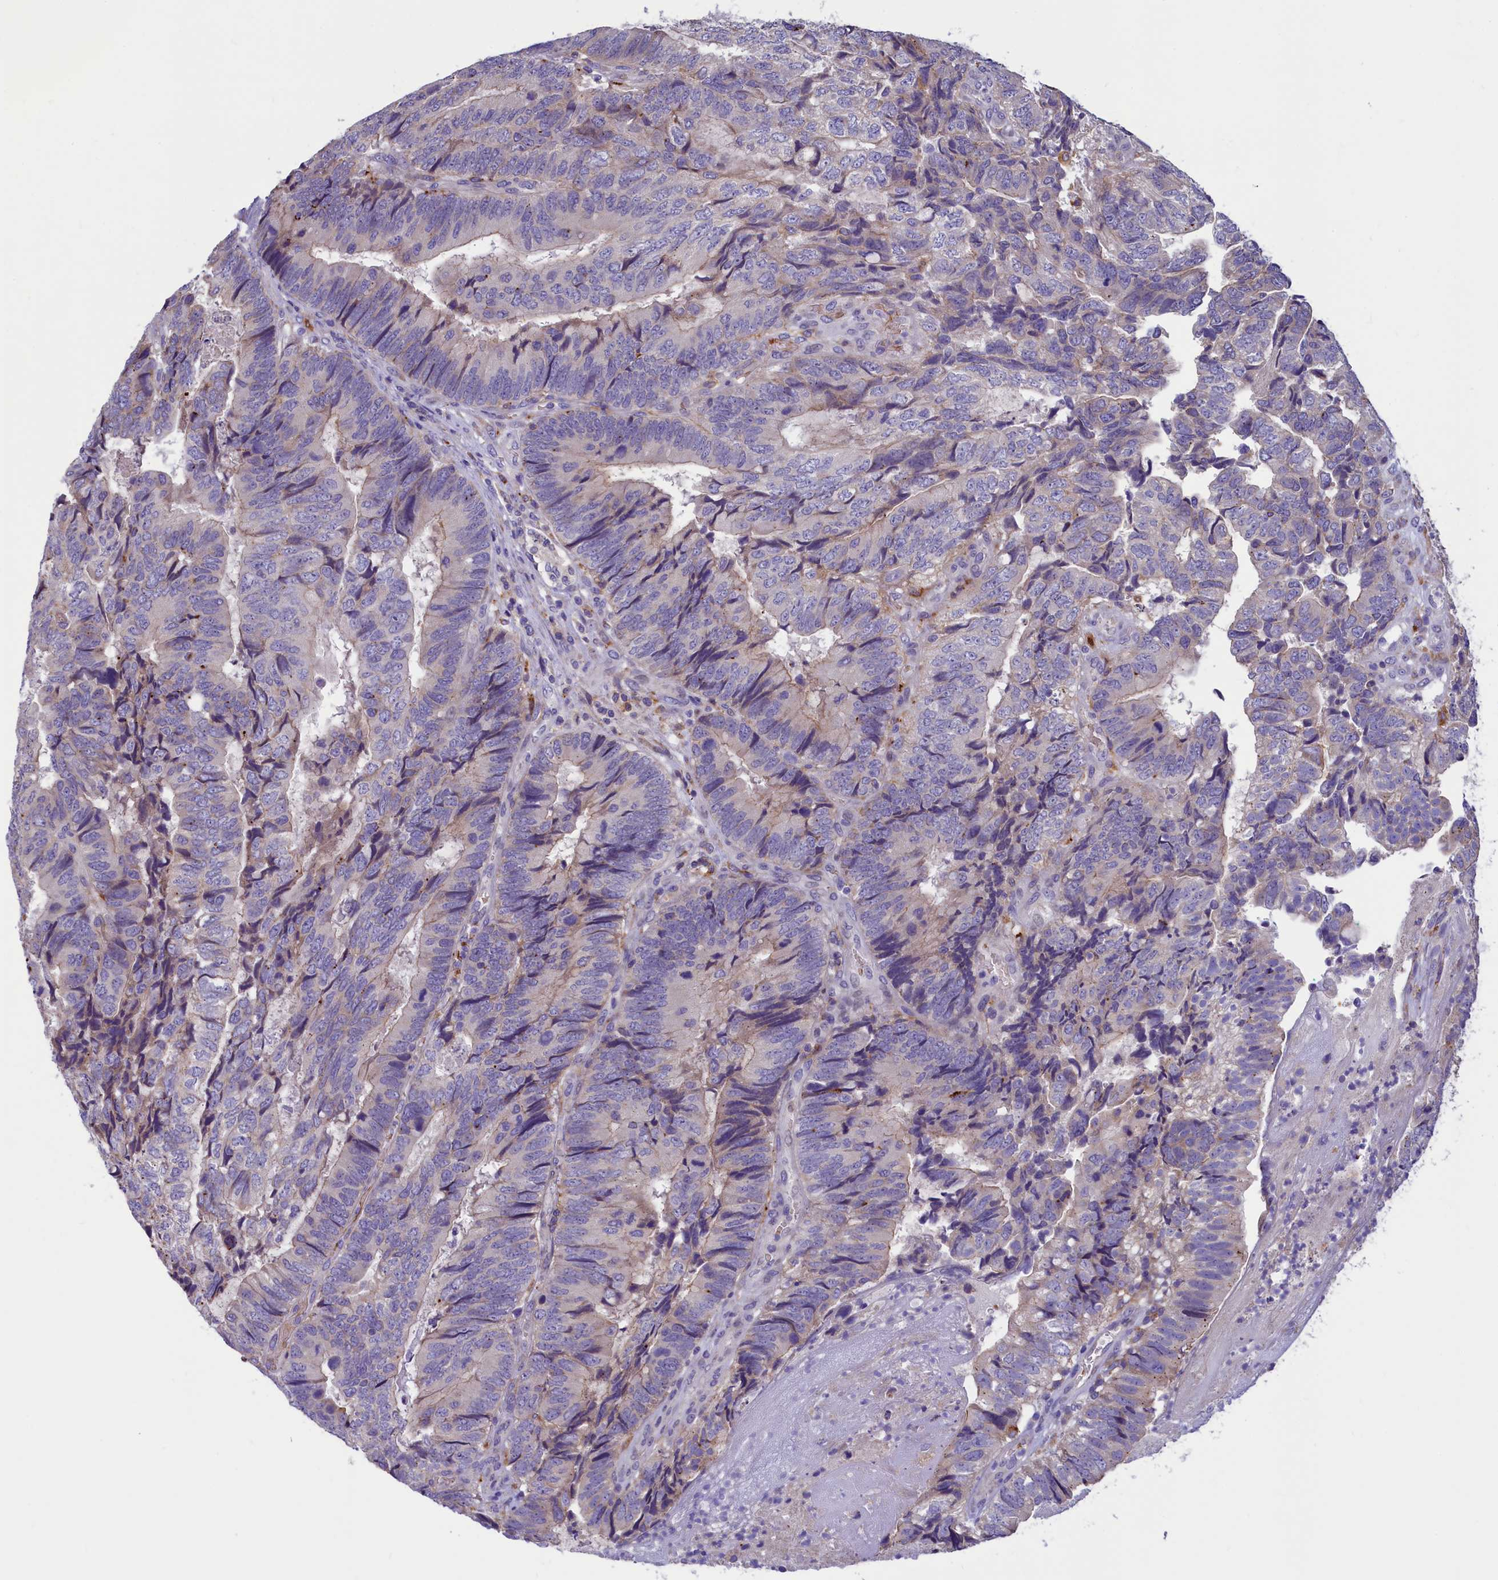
{"staining": {"intensity": "negative", "quantity": "none", "location": "none"}, "tissue": "colorectal cancer", "cell_type": "Tumor cells", "image_type": "cancer", "snomed": [{"axis": "morphology", "description": "Adenocarcinoma, NOS"}, {"axis": "topography", "description": "Colon"}], "caption": "Tumor cells are negative for protein expression in human colorectal adenocarcinoma.", "gene": "HPS6", "patient": {"sex": "female", "age": 67}}